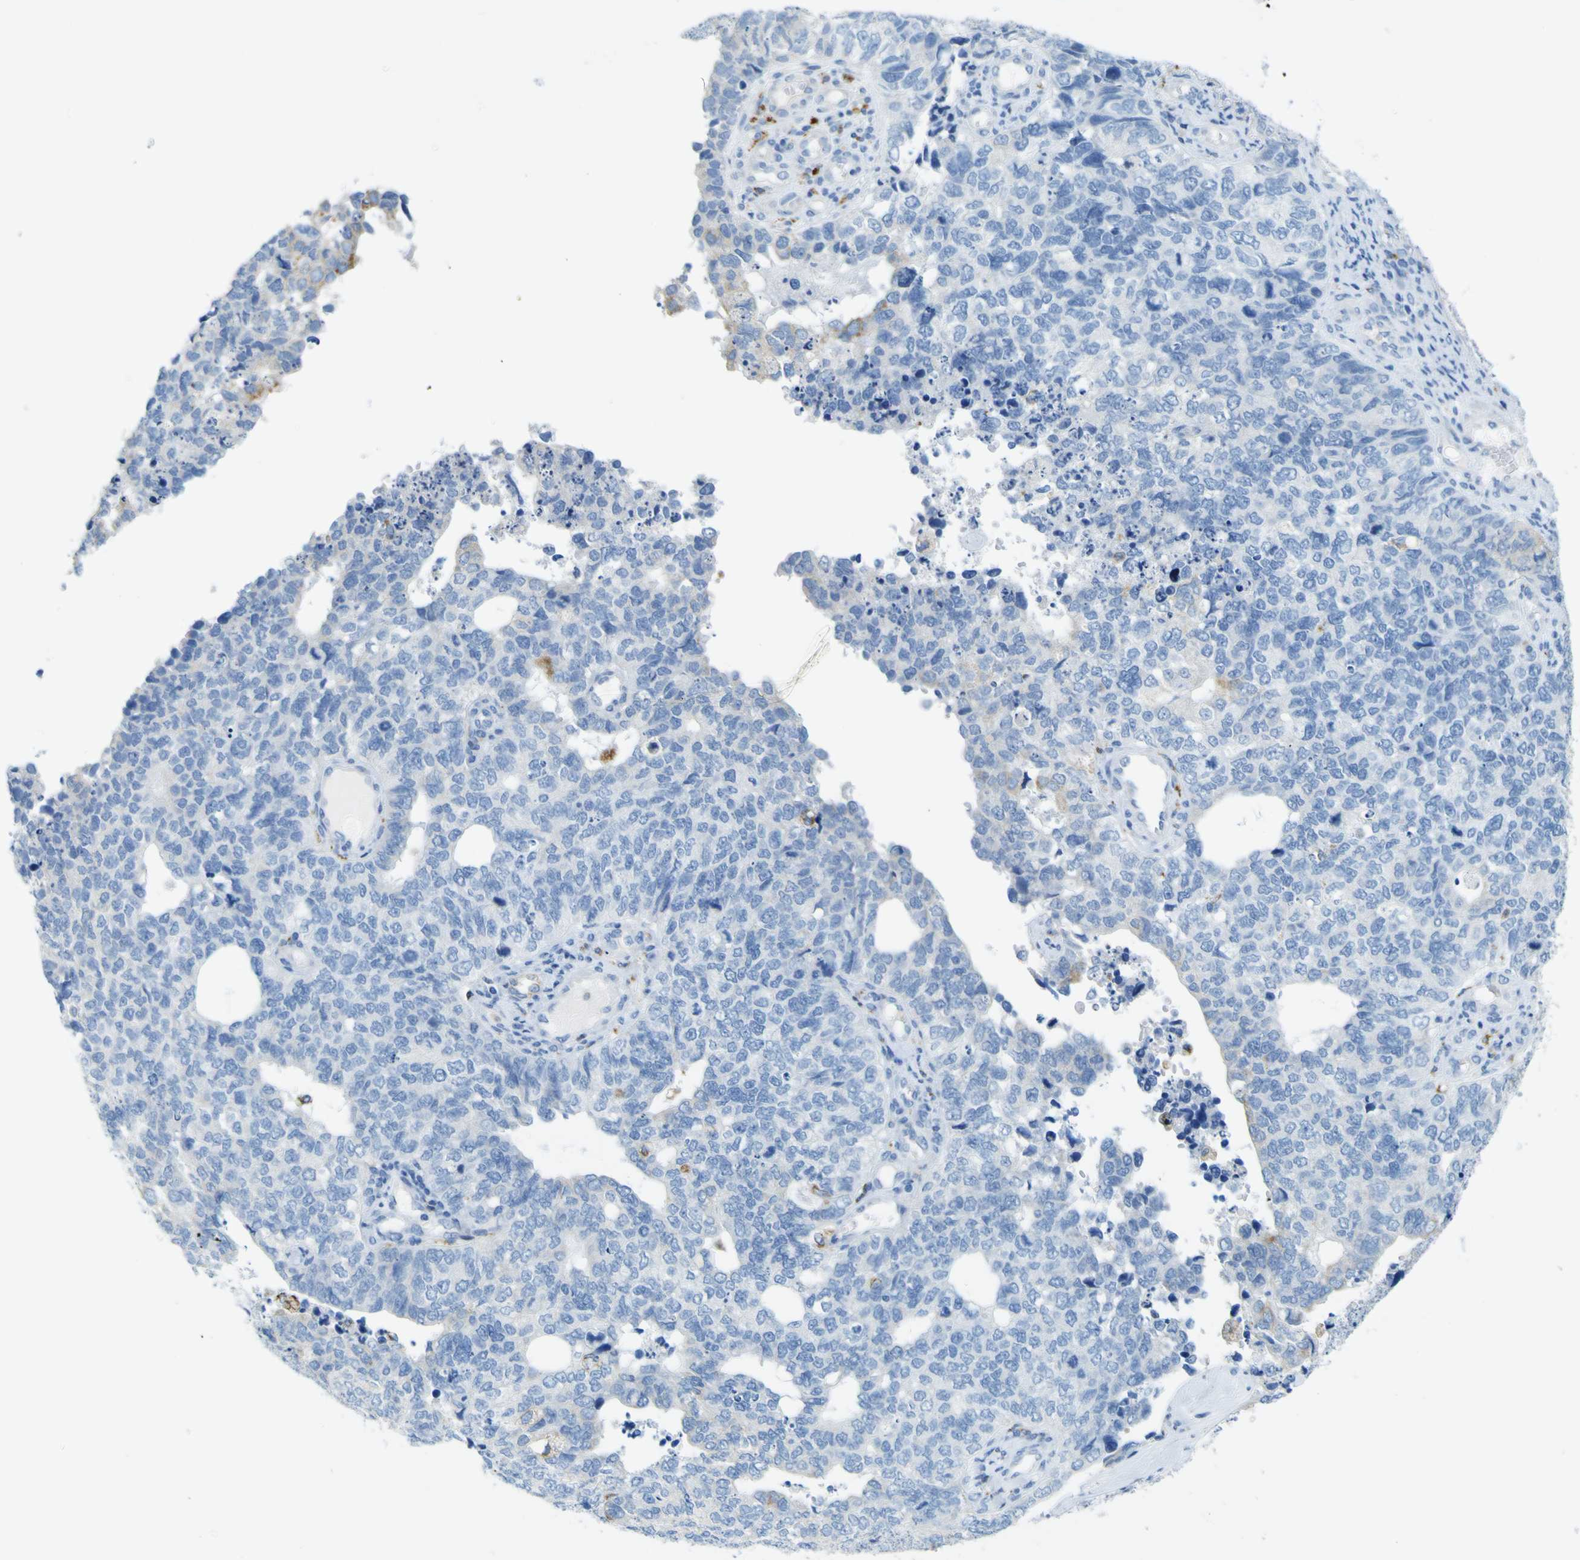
{"staining": {"intensity": "negative", "quantity": "none", "location": "none"}, "tissue": "cervical cancer", "cell_type": "Tumor cells", "image_type": "cancer", "snomed": [{"axis": "morphology", "description": "Squamous cell carcinoma, NOS"}, {"axis": "topography", "description": "Cervix"}], "caption": "The image displays no significant expression in tumor cells of cervical cancer (squamous cell carcinoma).", "gene": "ACSL1", "patient": {"sex": "female", "age": 63}}